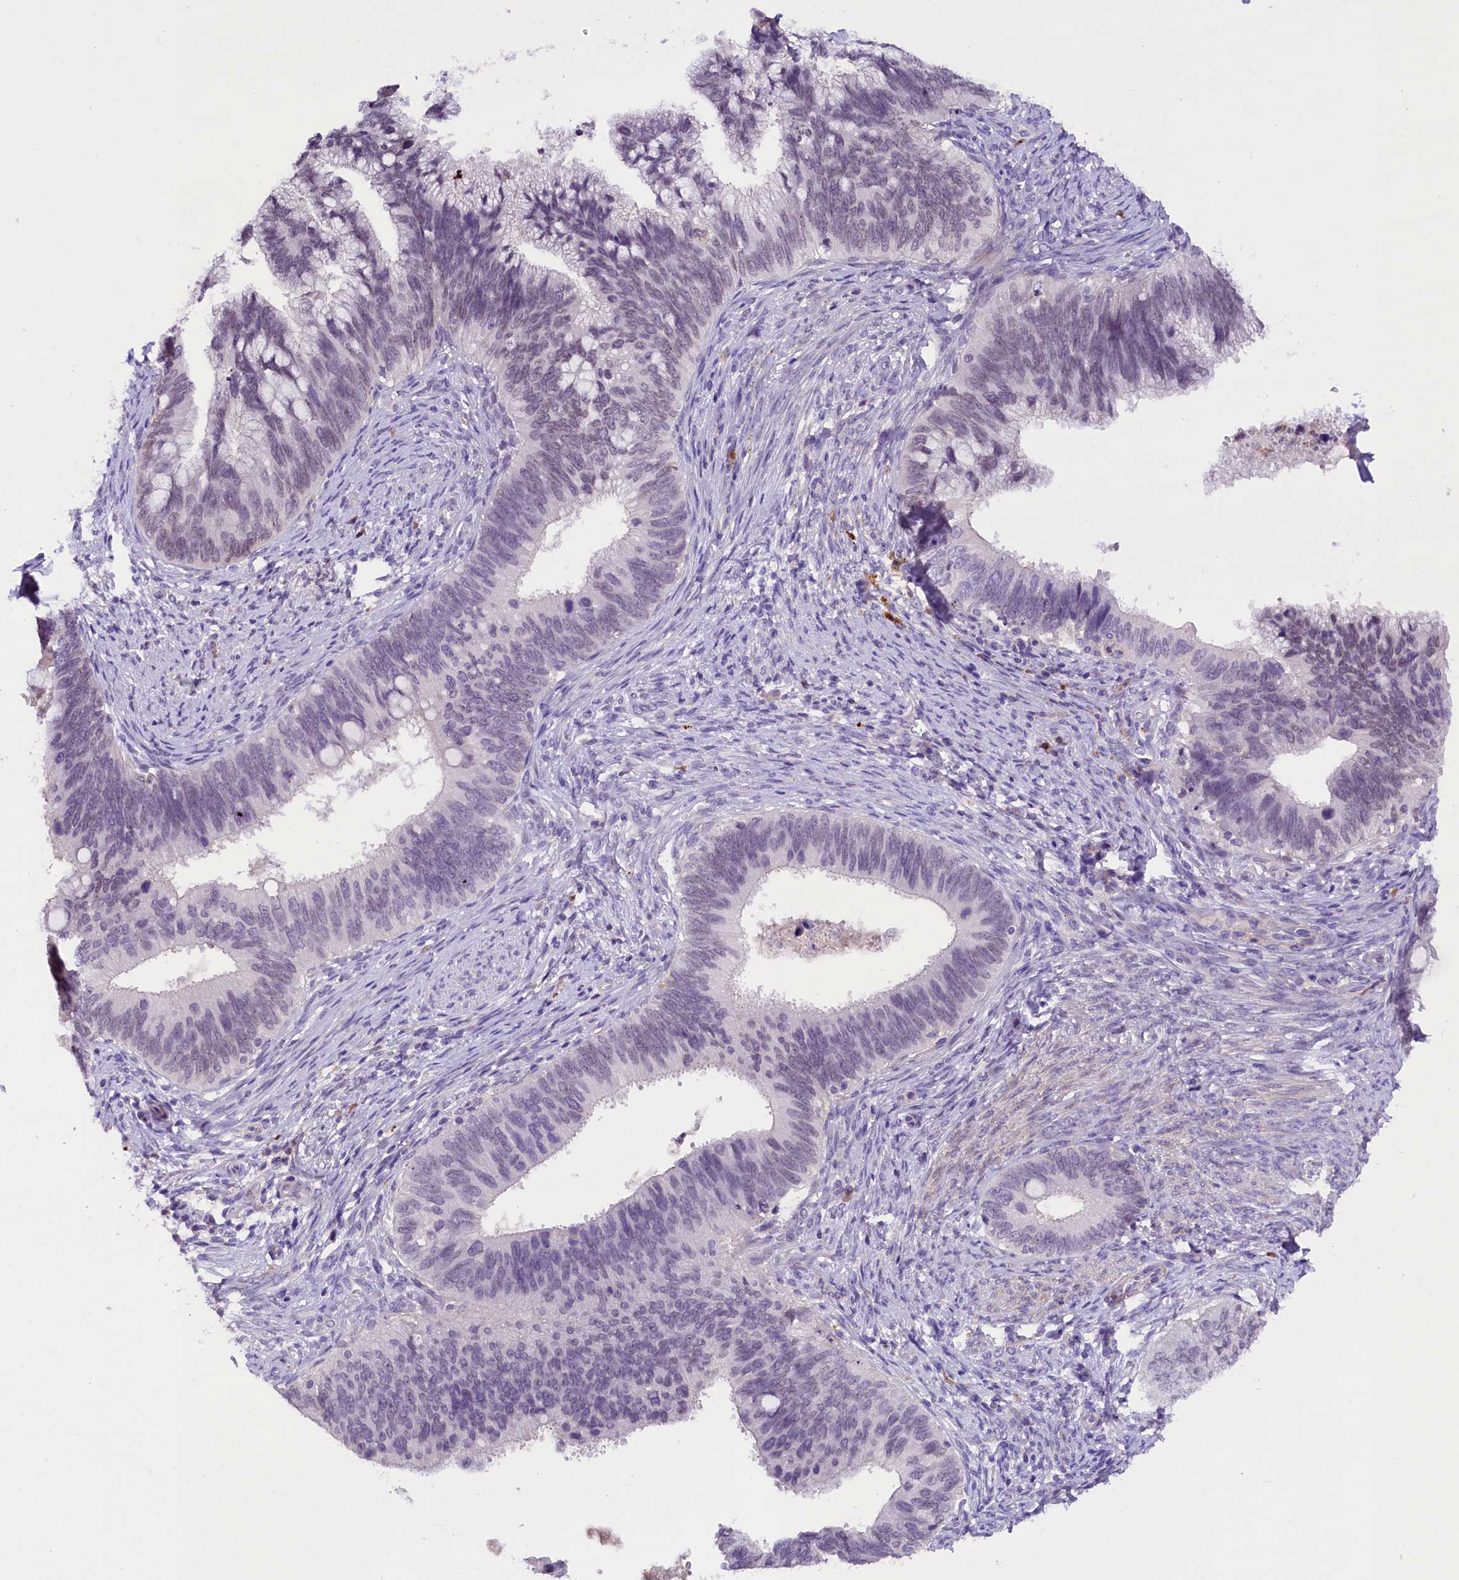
{"staining": {"intensity": "negative", "quantity": "none", "location": "none"}, "tissue": "cervical cancer", "cell_type": "Tumor cells", "image_type": "cancer", "snomed": [{"axis": "morphology", "description": "Adenocarcinoma, NOS"}, {"axis": "topography", "description": "Cervix"}], "caption": "Cervical adenocarcinoma stained for a protein using immunohistochemistry (IHC) reveals no expression tumor cells.", "gene": "MEX3B", "patient": {"sex": "female", "age": 42}}